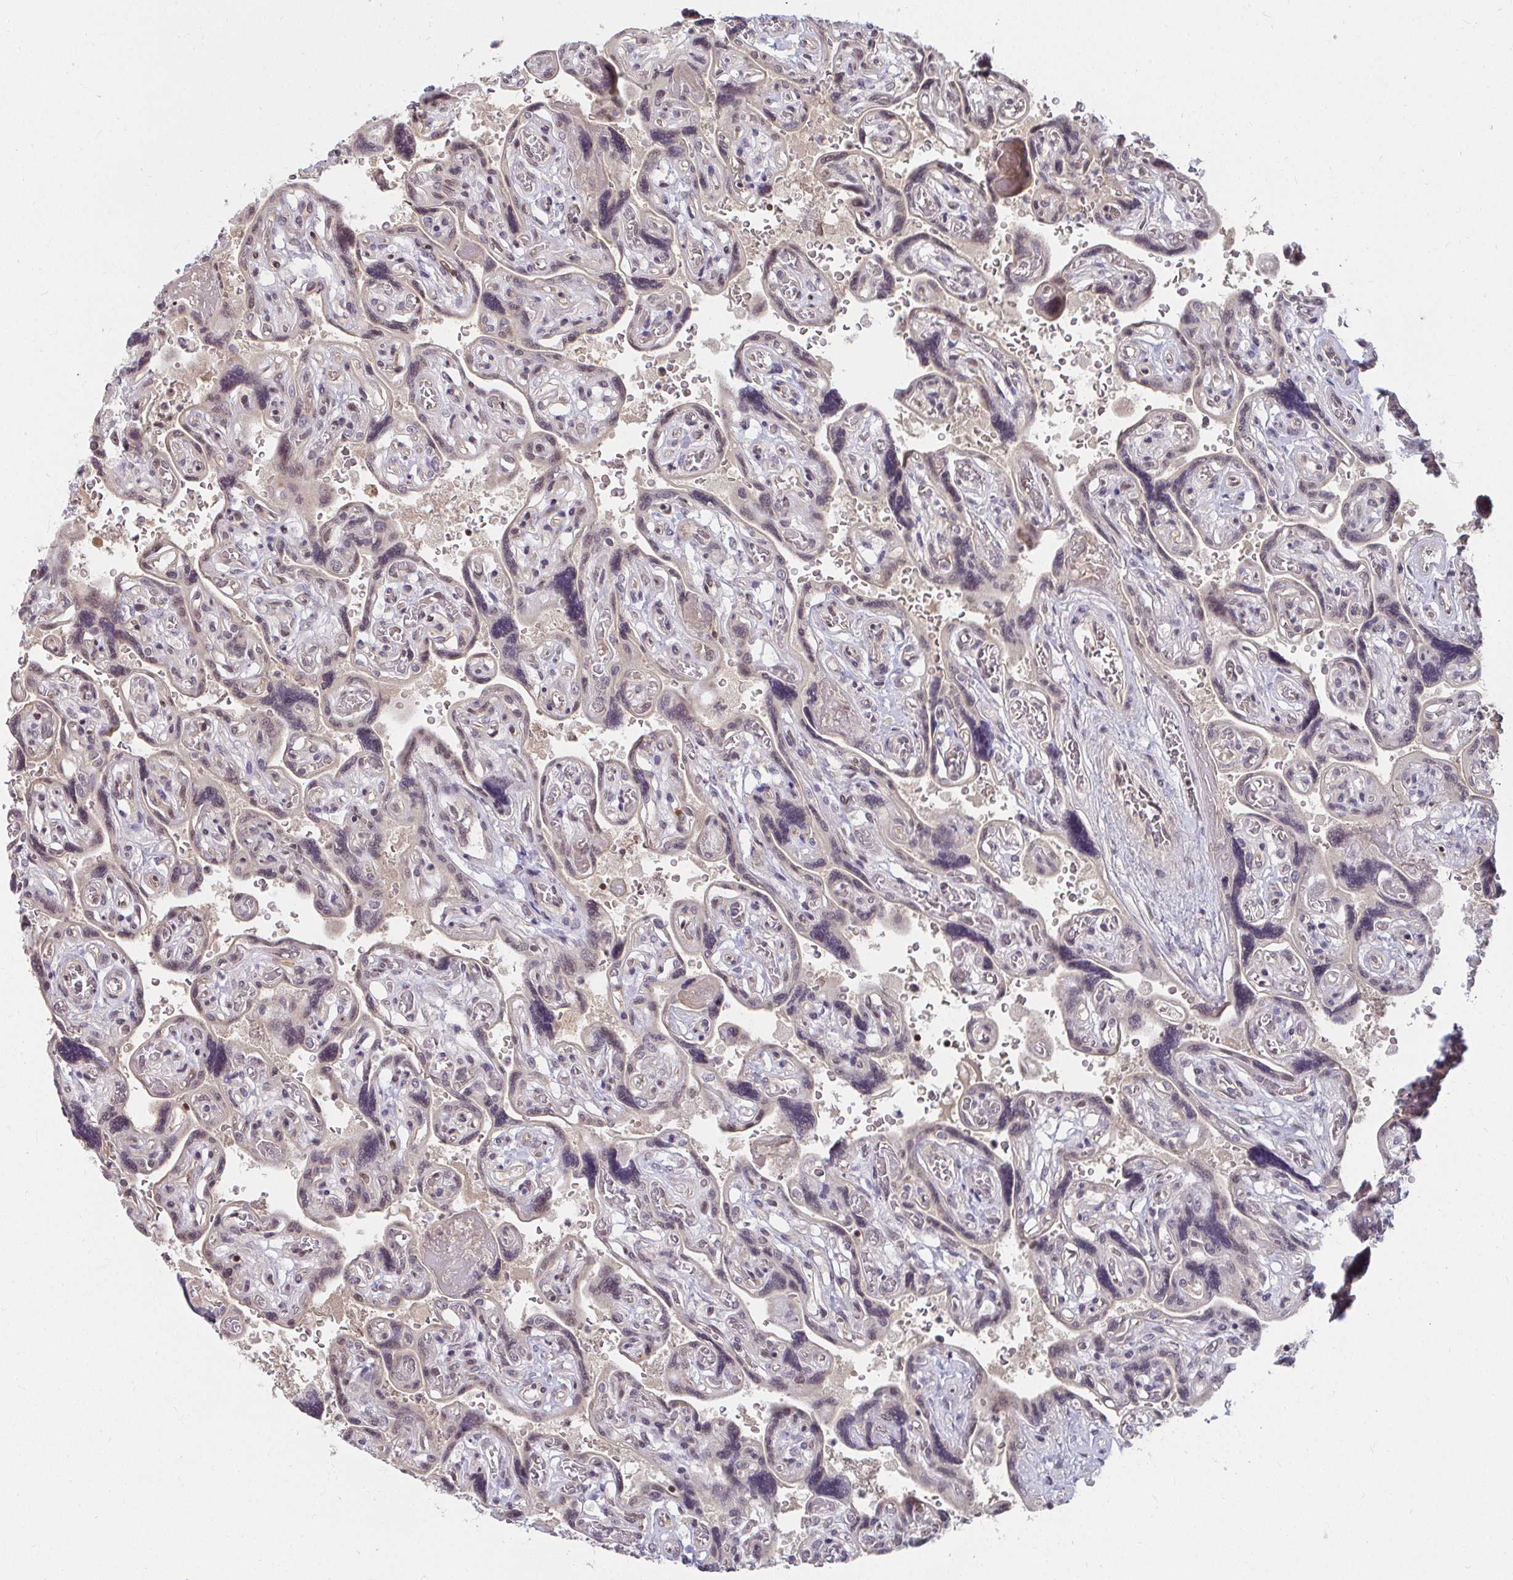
{"staining": {"intensity": "negative", "quantity": "none", "location": "none"}, "tissue": "placenta", "cell_type": "Decidual cells", "image_type": "normal", "snomed": [{"axis": "morphology", "description": "Normal tissue, NOS"}, {"axis": "topography", "description": "Placenta"}], "caption": "Immunohistochemical staining of benign placenta displays no significant staining in decidual cells. (DAB (3,3'-diaminobenzidine) immunohistochemistry (IHC), high magnification).", "gene": "ANK3", "patient": {"sex": "female", "age": 32}}